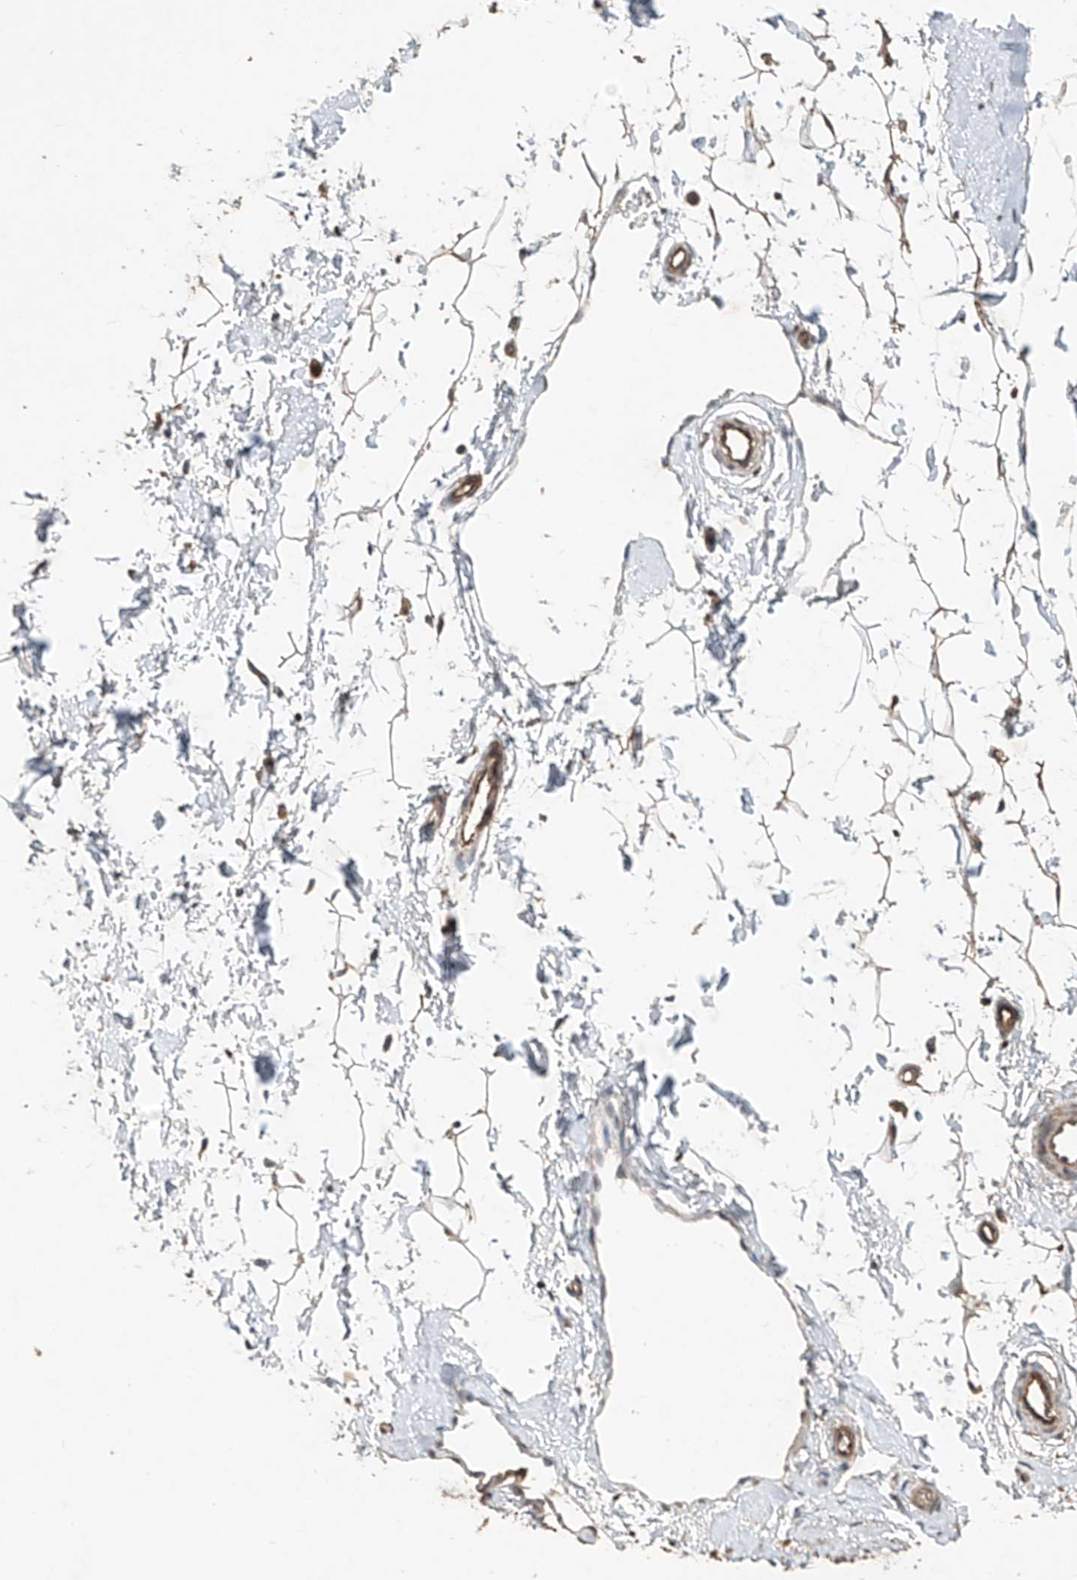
{"staining": {"intensity": "moderate", "quantity": ">75%", "location": "cytoplasmic/membranous"}, "tissue": "adipose tissue", "cell_type": "Adipocytes", "image_type": "normal", "snomed": [{"axis": "morphology", "description": "Normal tissue, NOS"}, {"axis": "topography", "description": "Breast"}], "caption": "Immunohistochemistry (IHC) image of unremarkable adipose tissue stained for a protein (brown), which exhibits medium levels of moderate cytoplasmic/membranous positivity in approximately >75% of adipocytes.", "gene": "ZNF620", "patient": {"sex": "female", "age": 23}}